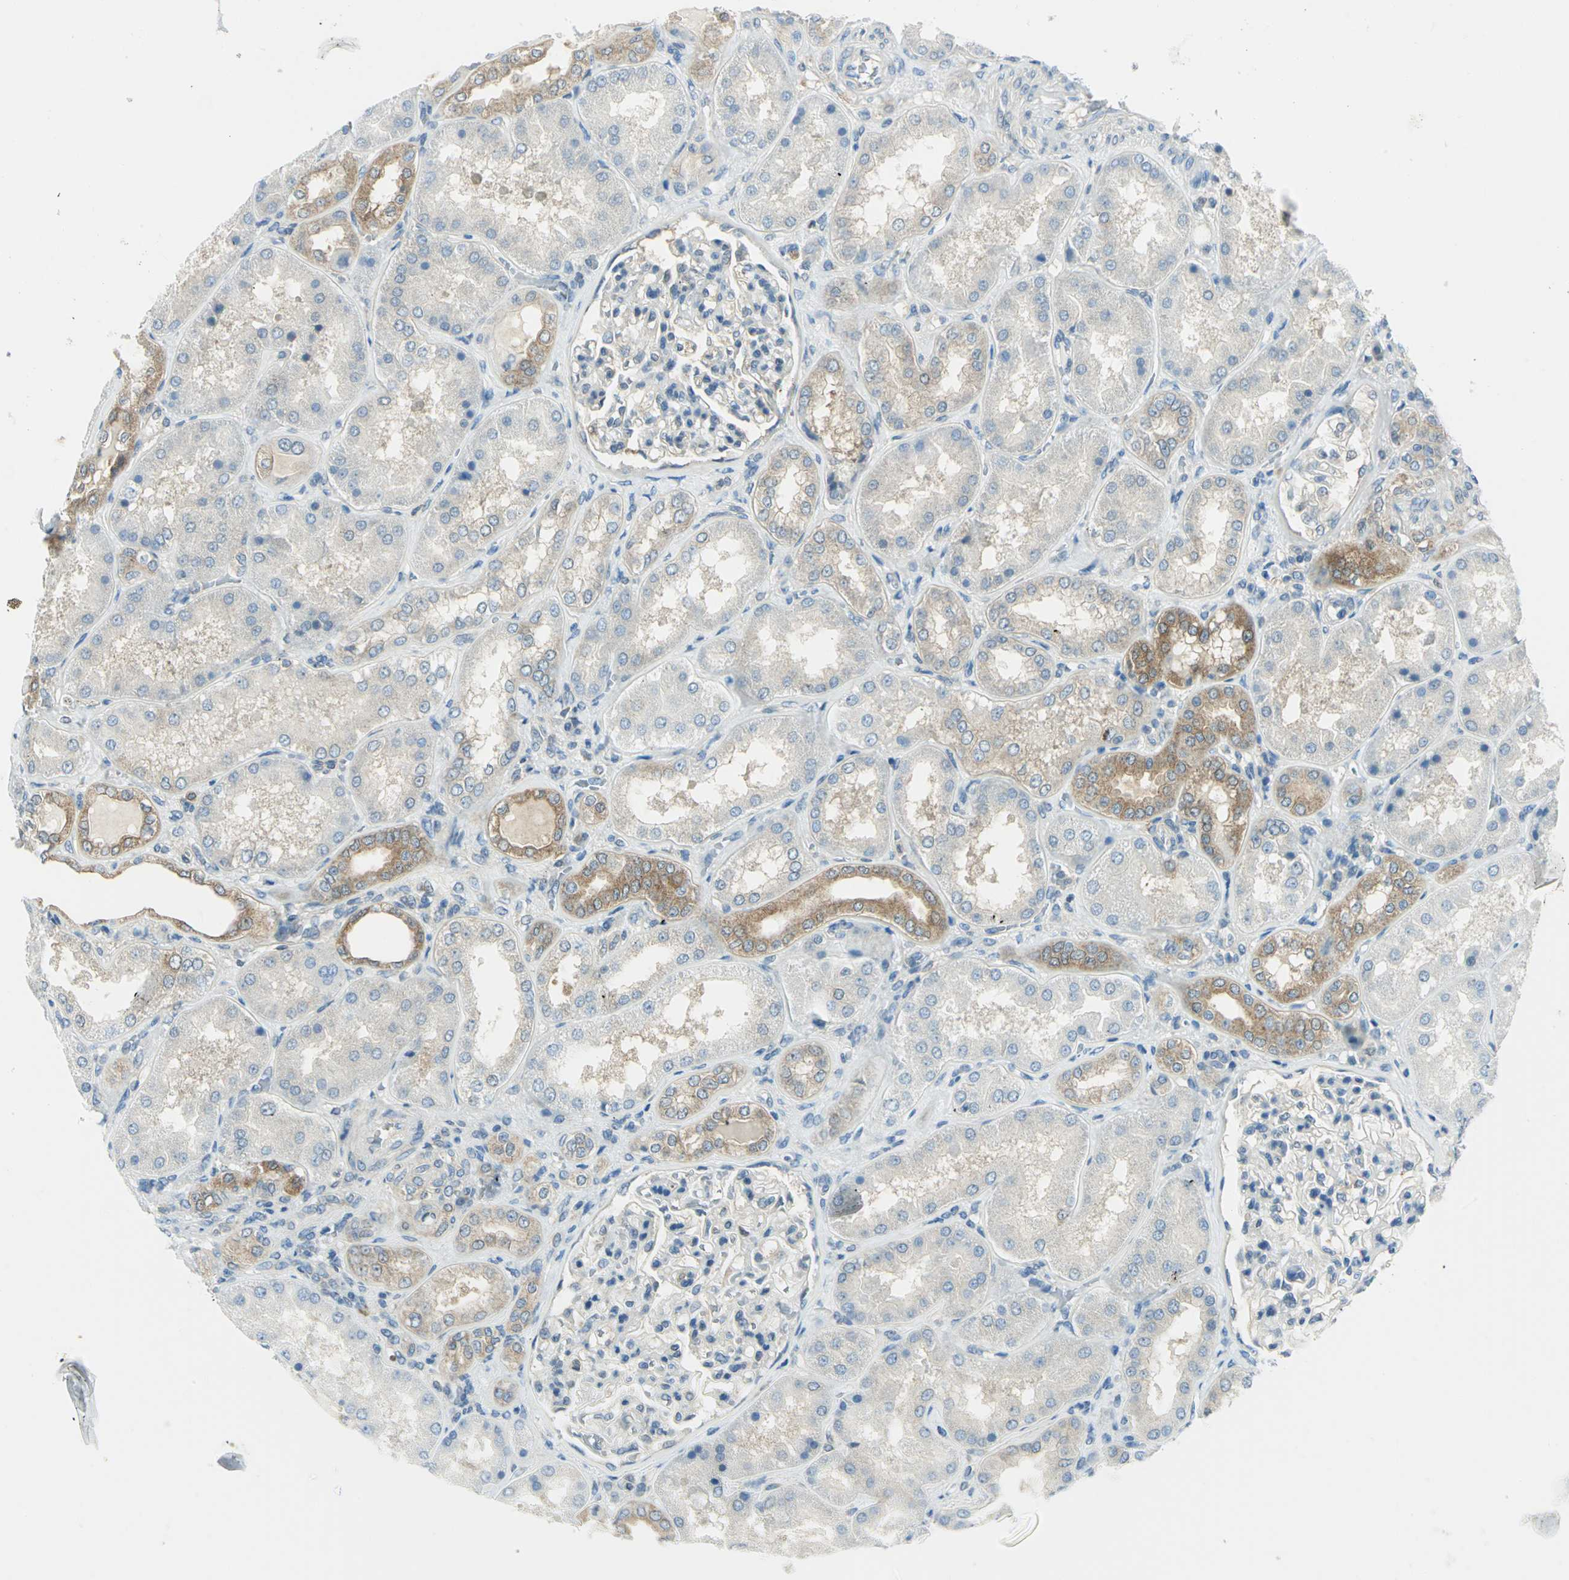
{"staining": {"intensity": "negative", "quantity": "none", "location": "none"}, "tissue": "kidney", "cell_type": "Cells in glomeruli", "image_type": "normal", "snomed": [{"axis": "morphology", "description": "Normal tissue, NOS"}, {"axis": "topography", "description": "Kidney"}], "caption": "This is an immunohistochemistry image of unremarkable kidney. There is no expression in cells in glomeruli.", "gene": "ALDOA", "patient": {"sex": "female", "age": 56}}